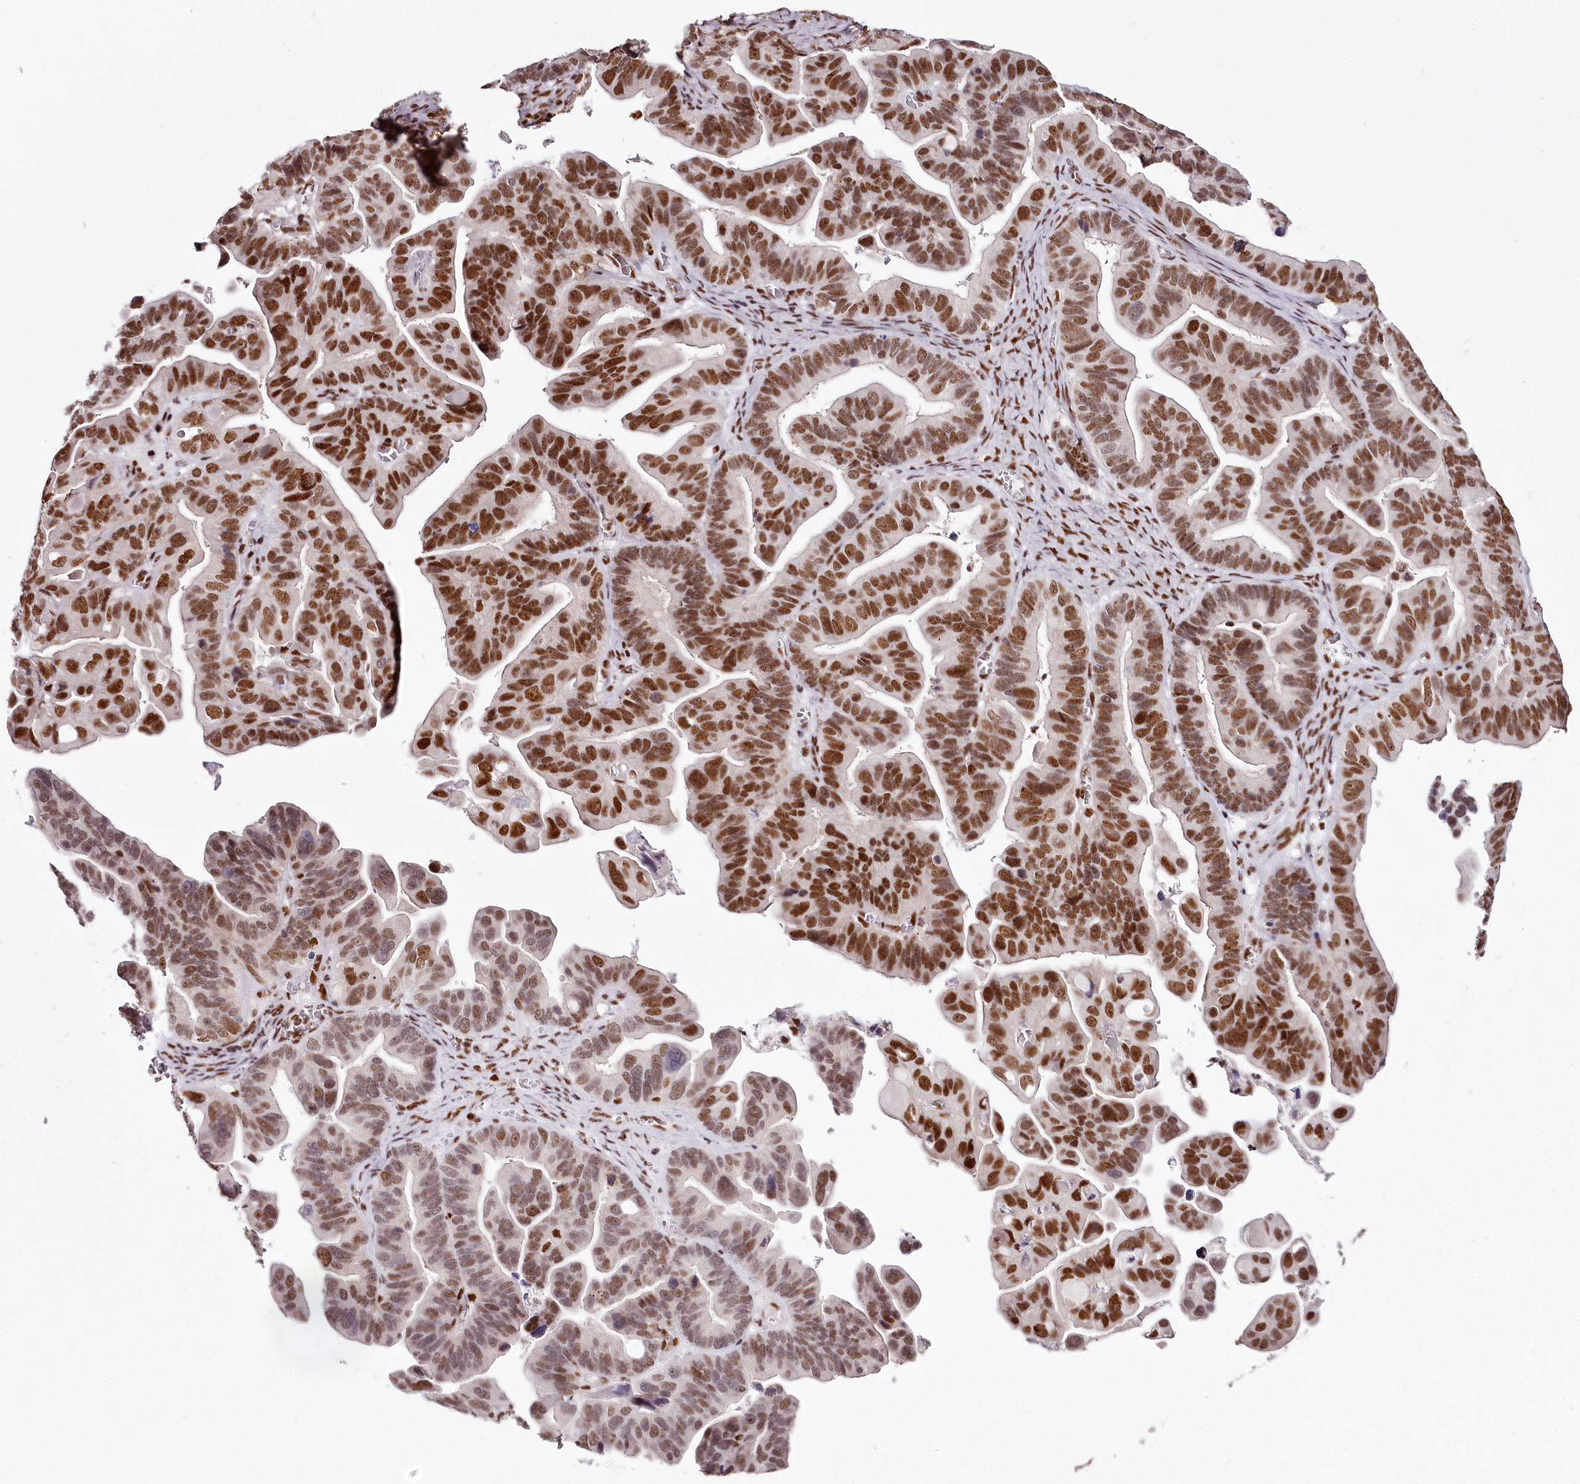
{"staining": {"intensity": "strong", "quantity": ">75%", "location": "nuclear"}, "tissue": "ovarian cancer", "cell_type": "Tumor cells", "image_type": "cancer", "snomed": [{"axis": "morphology", "description": "Cystadenocarcinoma, serous, NOS"}, {"axis": "topography", "description": "Ovary"}], "caption": "Protein analysis of serous cystadenocarcinoma (ovarian) tissue demonstrates strong nuclear positivity in approximately >75% of tumor cells.", "gene": "PSPC1", "patient": {"sex": "female", "age": 56}}